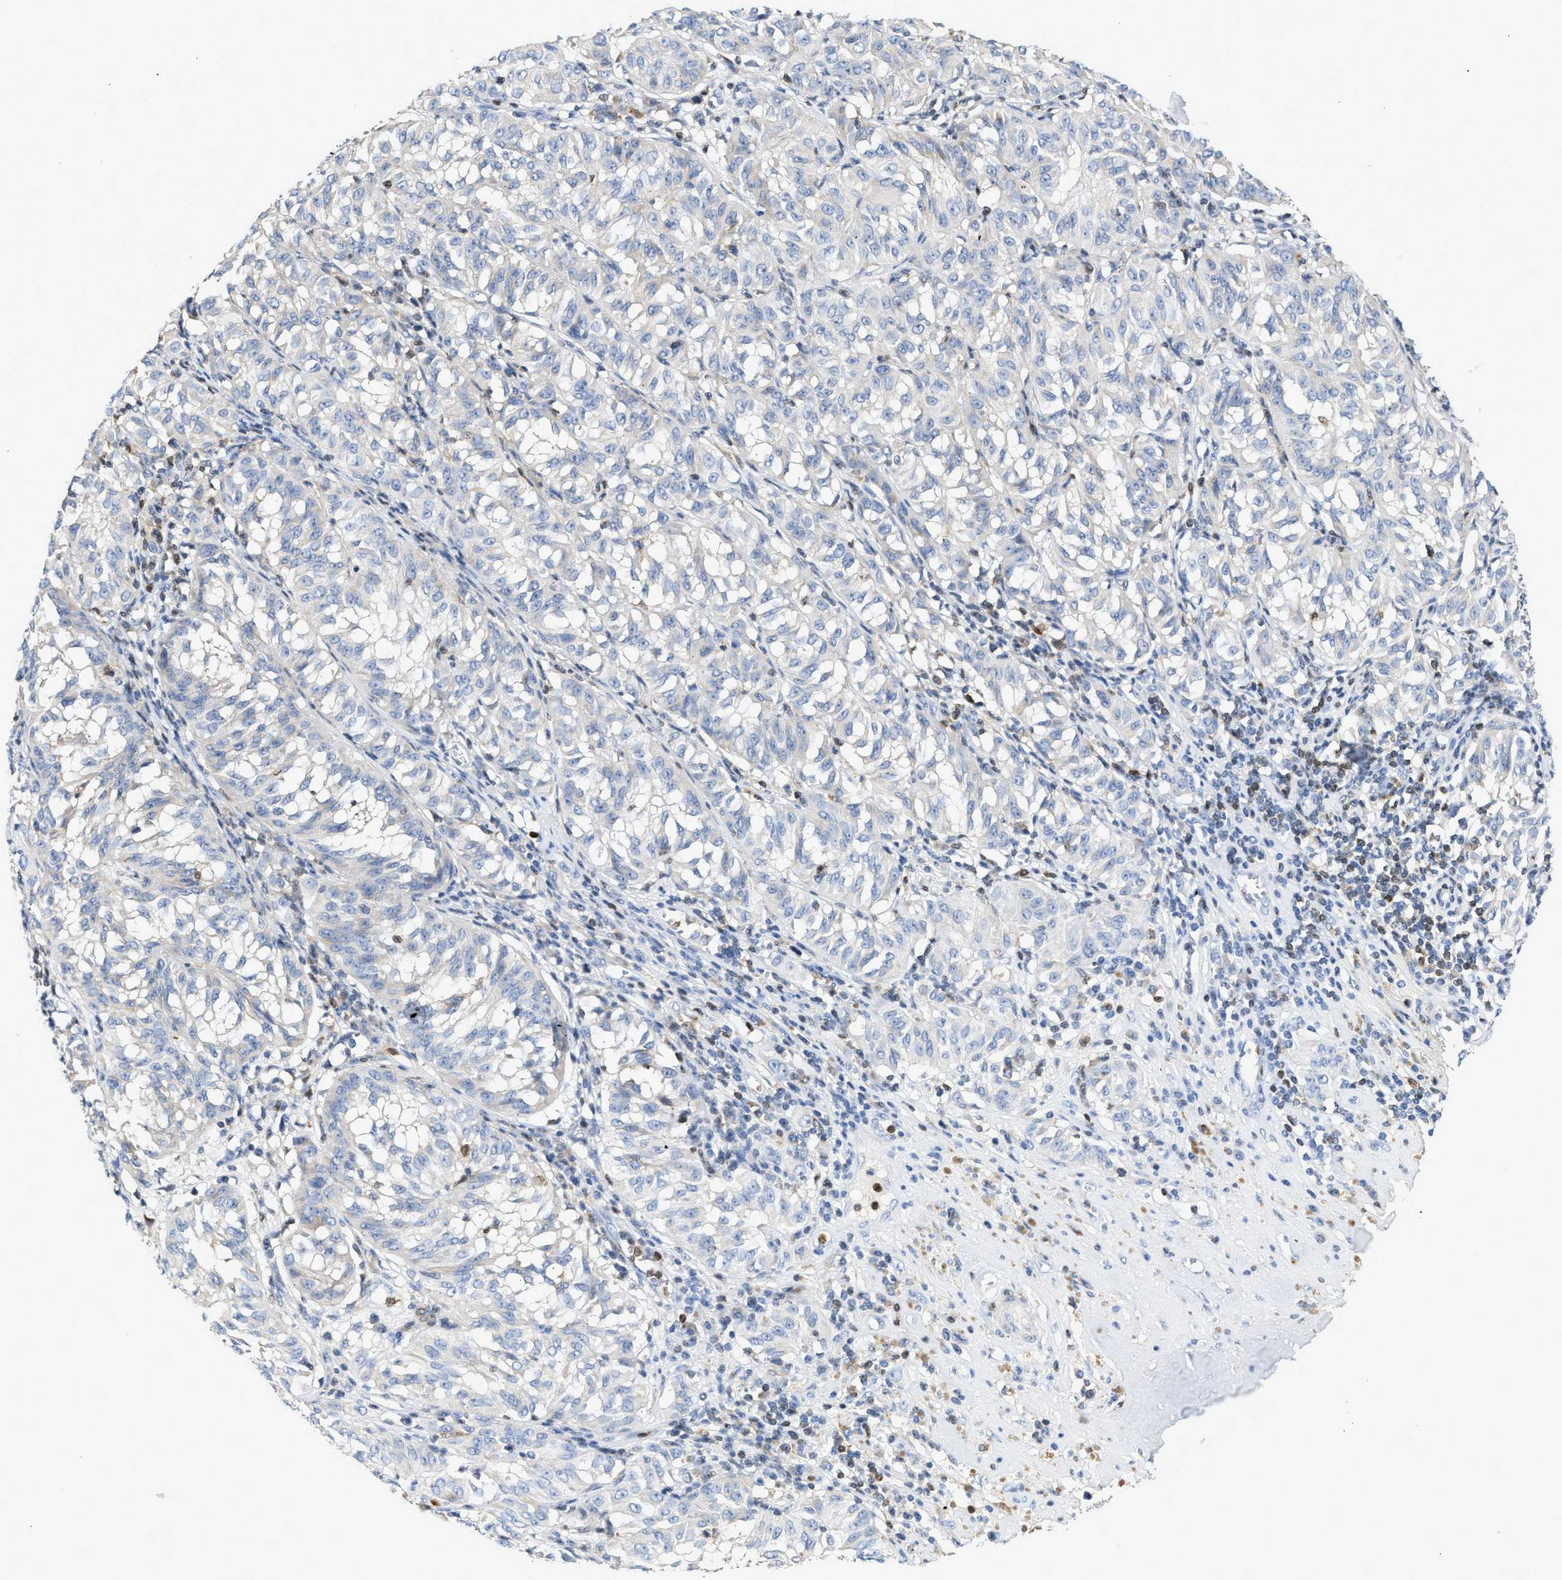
{"staining": {"intensity": "negative", "quantity": "none", "location": "none"}, "tissue": "melanoma", "cell_type": "Tumor cells", "image_type": "cancer", "snomed": [{"axis": "morphology", "description": "Malignant melanoma, NOS"}, {"axis": "topography", "description": "Skin"}], "caption": "Human malignant melanoma stained for a protein using IHC exhibits no expression in tumor cells.", "gene": "SLIT2", "patient": {"sex": "female", "age": 72}}